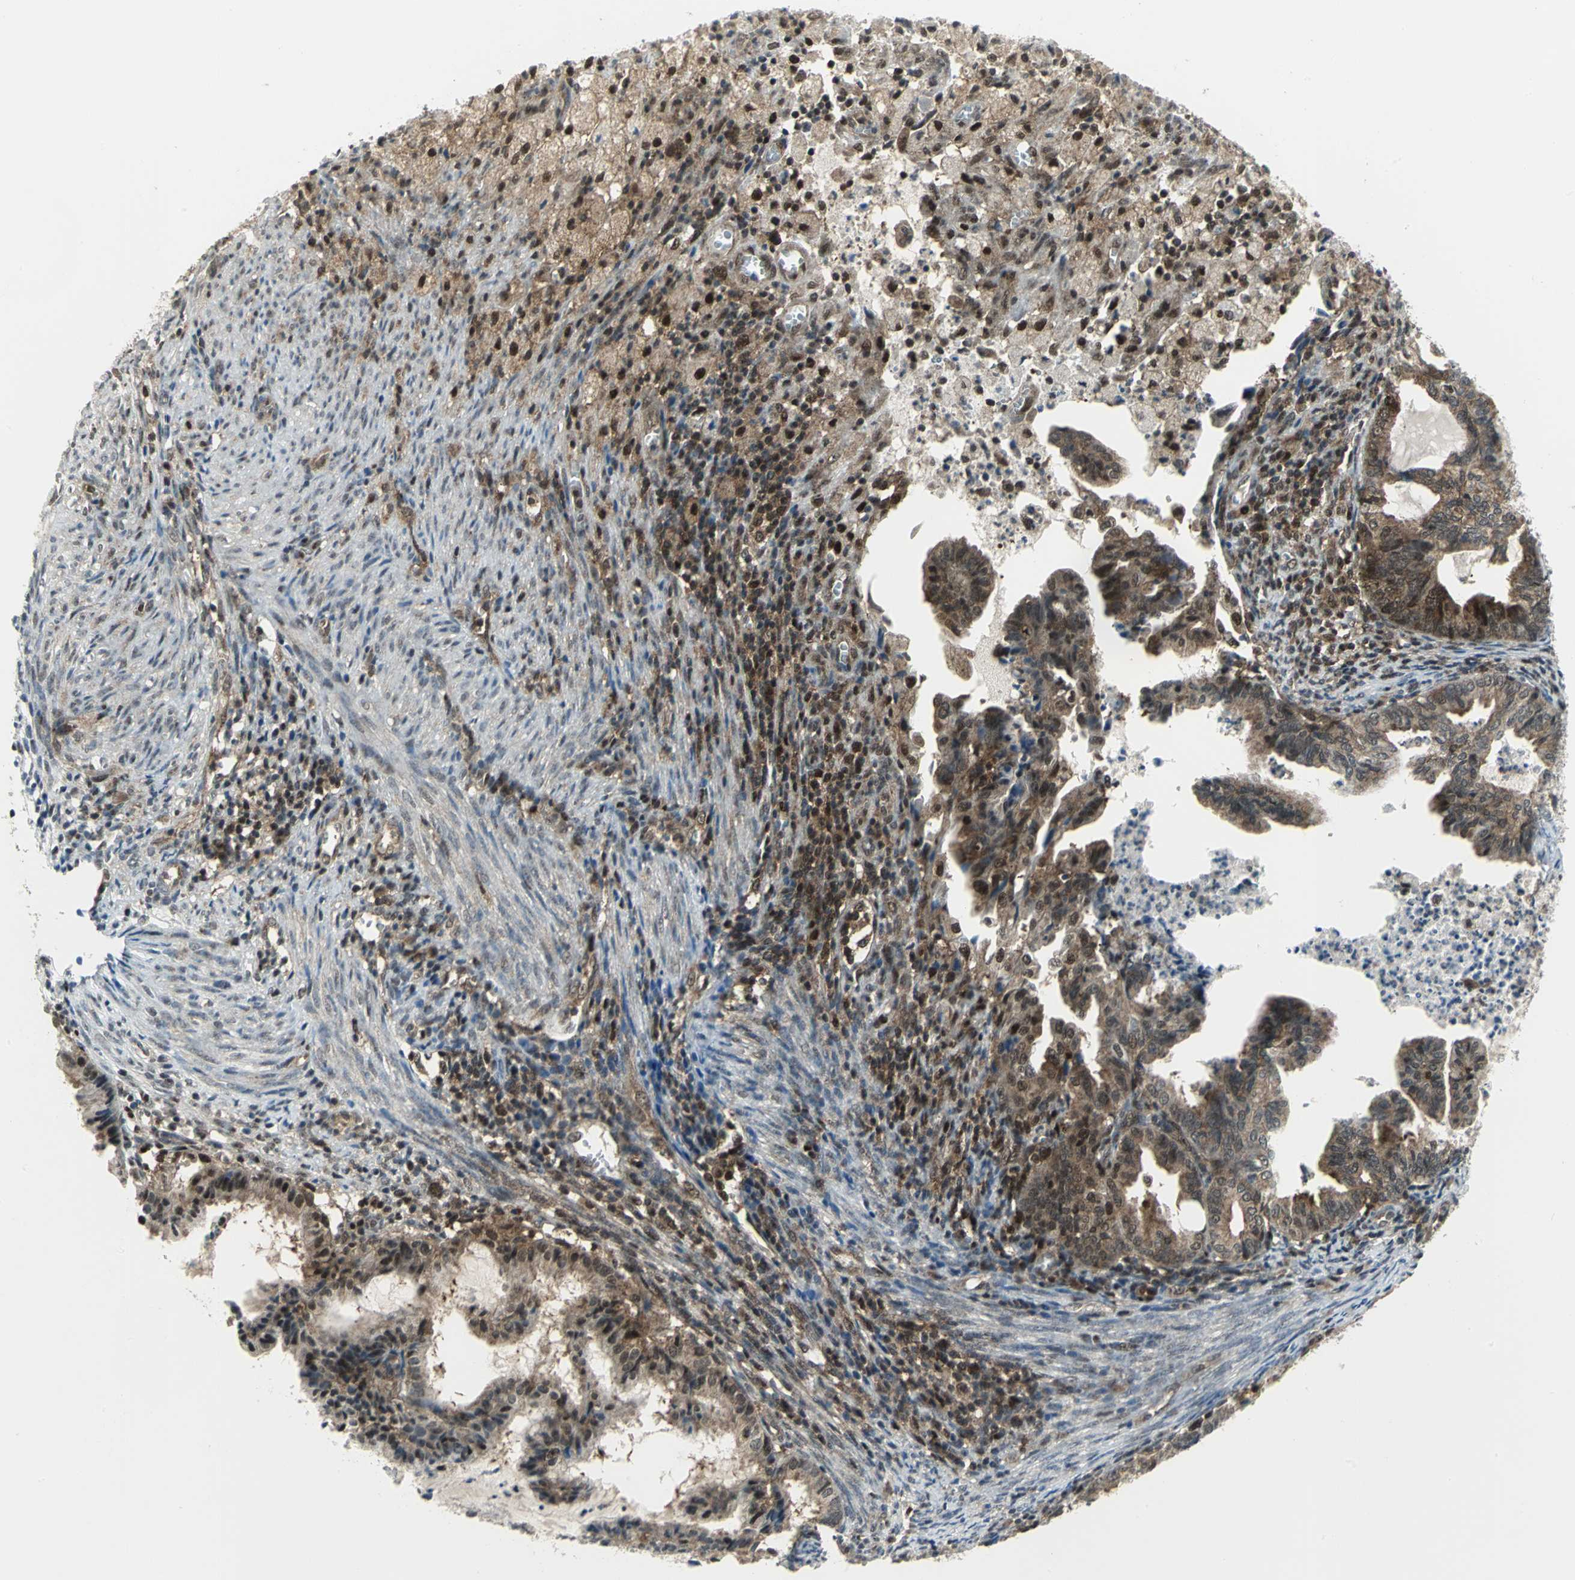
{"staining": {"intensity": "moderate", "quantity": ">75%", "location": "cytoplasmic/membranous"}, "tissue": "cervical cancer", "cell_type": "Tumor cells", "image_type": "cancer", "snomed": [{"axis": "morphology", "description": "Normal tissue, NOS"}, {"axis": "morphology", "description": "Adenocarcinoma, NOS"}, {"axis": "topography", "description": "Cervix"}, {"axis": "topography", "description": "Endometrium"}], "caption": "Tumor cells reveal medium levels of moderate cytoplasmic/membranous positivity in approximately >75% of cells in cervical adenocarcinoma.", "gene": "PSMA4", "patient": {"sex": "female", "age": 86}}